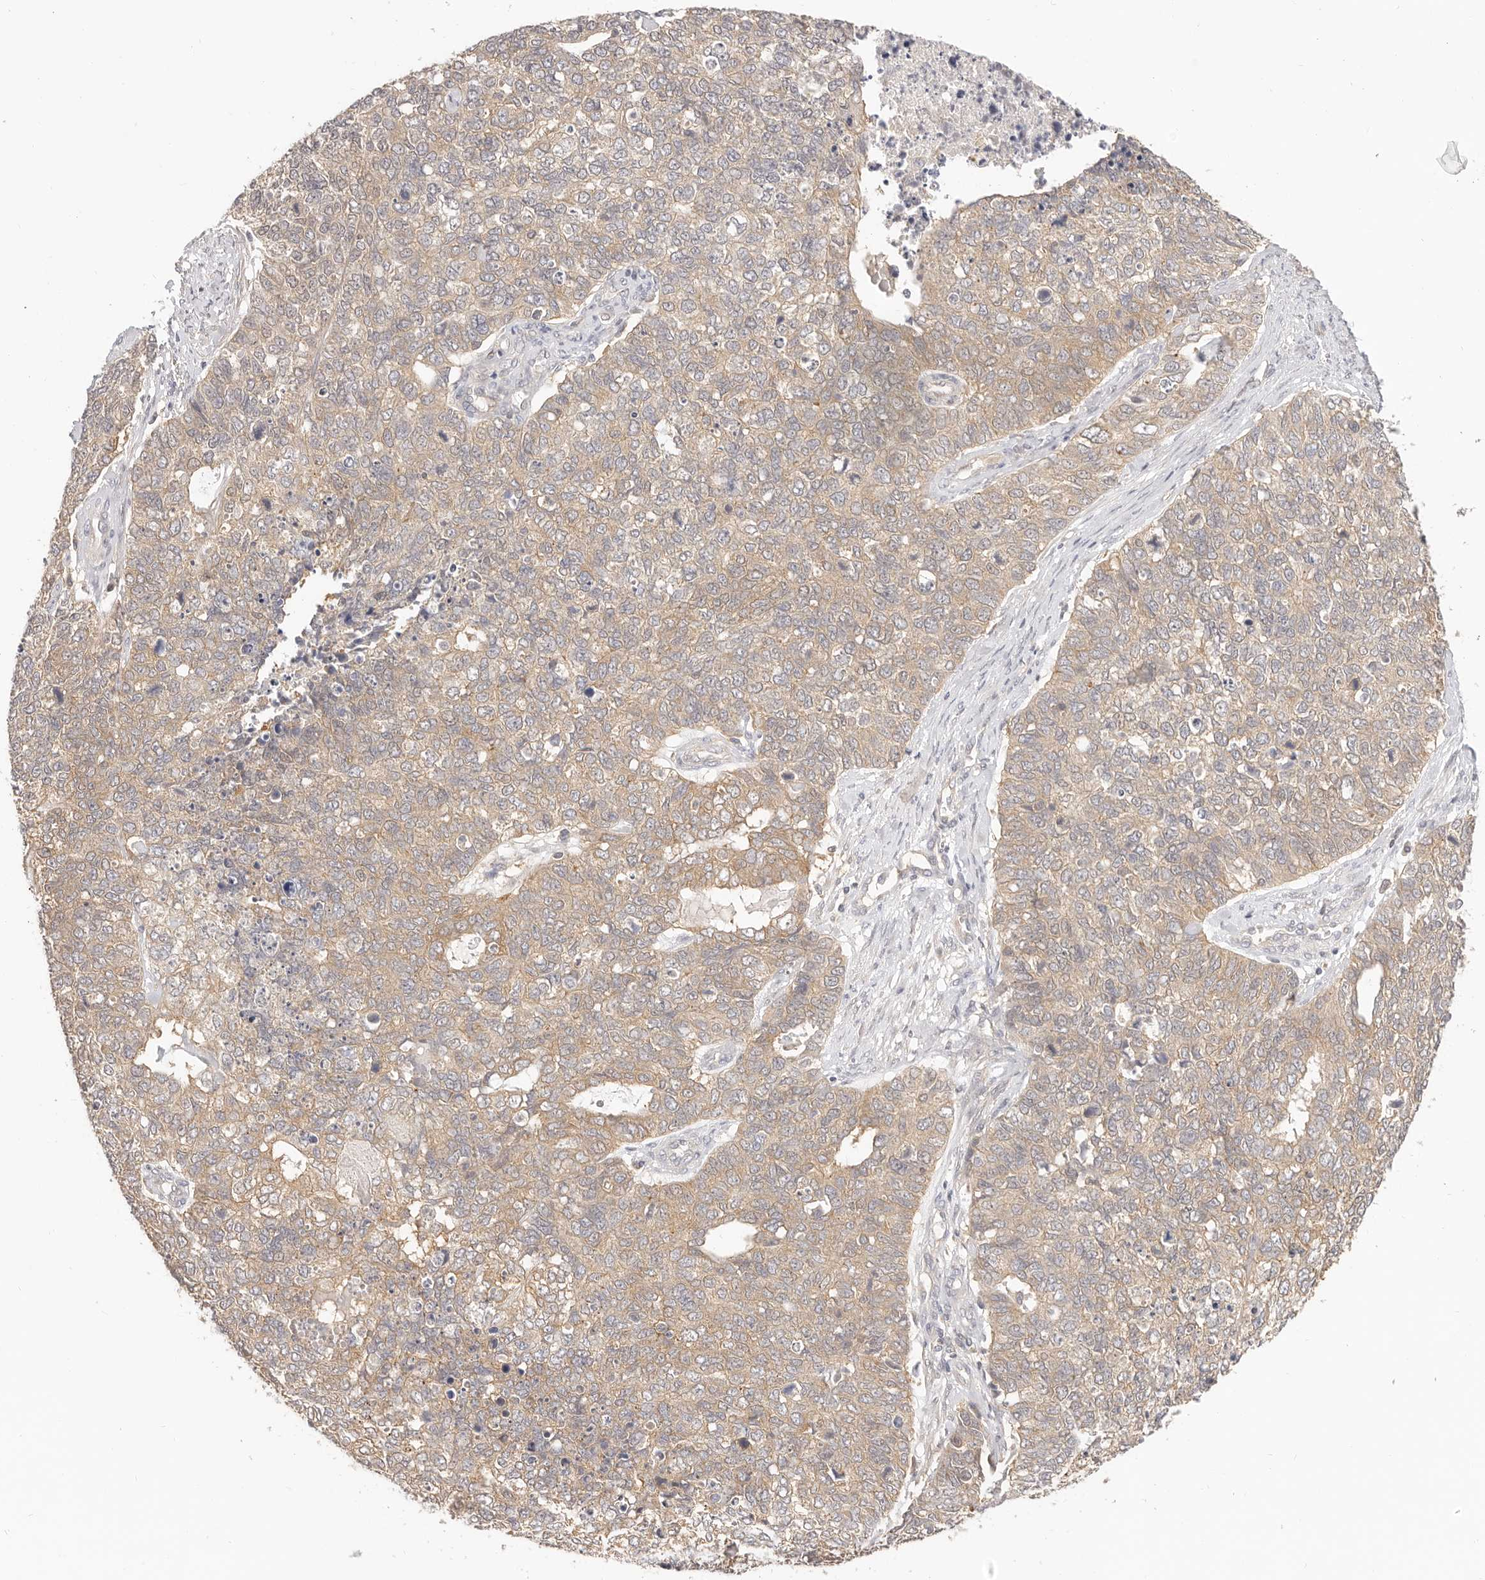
{"staining": {"intensity": "weak", "quantity": ">75%", "location": "cytoplasmic/membranous"}, "tissue": "cervical cancer", "cell_type": "Tumor cells", "image_type": "cancer", "snomed": [{"axis": "morphology", "description": "Squamous cell carcinoma, NOS"}, {"axis": "topography", "description": "Cervix"}], "caption": "The micrograph exhibits a brown stain indicating the presence of a protein in the cytoplasmic/membranous of tumor cells in cervical cancer. The staining was performed using DAB to visualize the protein expression in brown, while the nuclei were stained in blue with hematoxylin (Magnification: 20x).", "gene": "DTNBP1", "patient": {"sex": "female", "age": 63}}